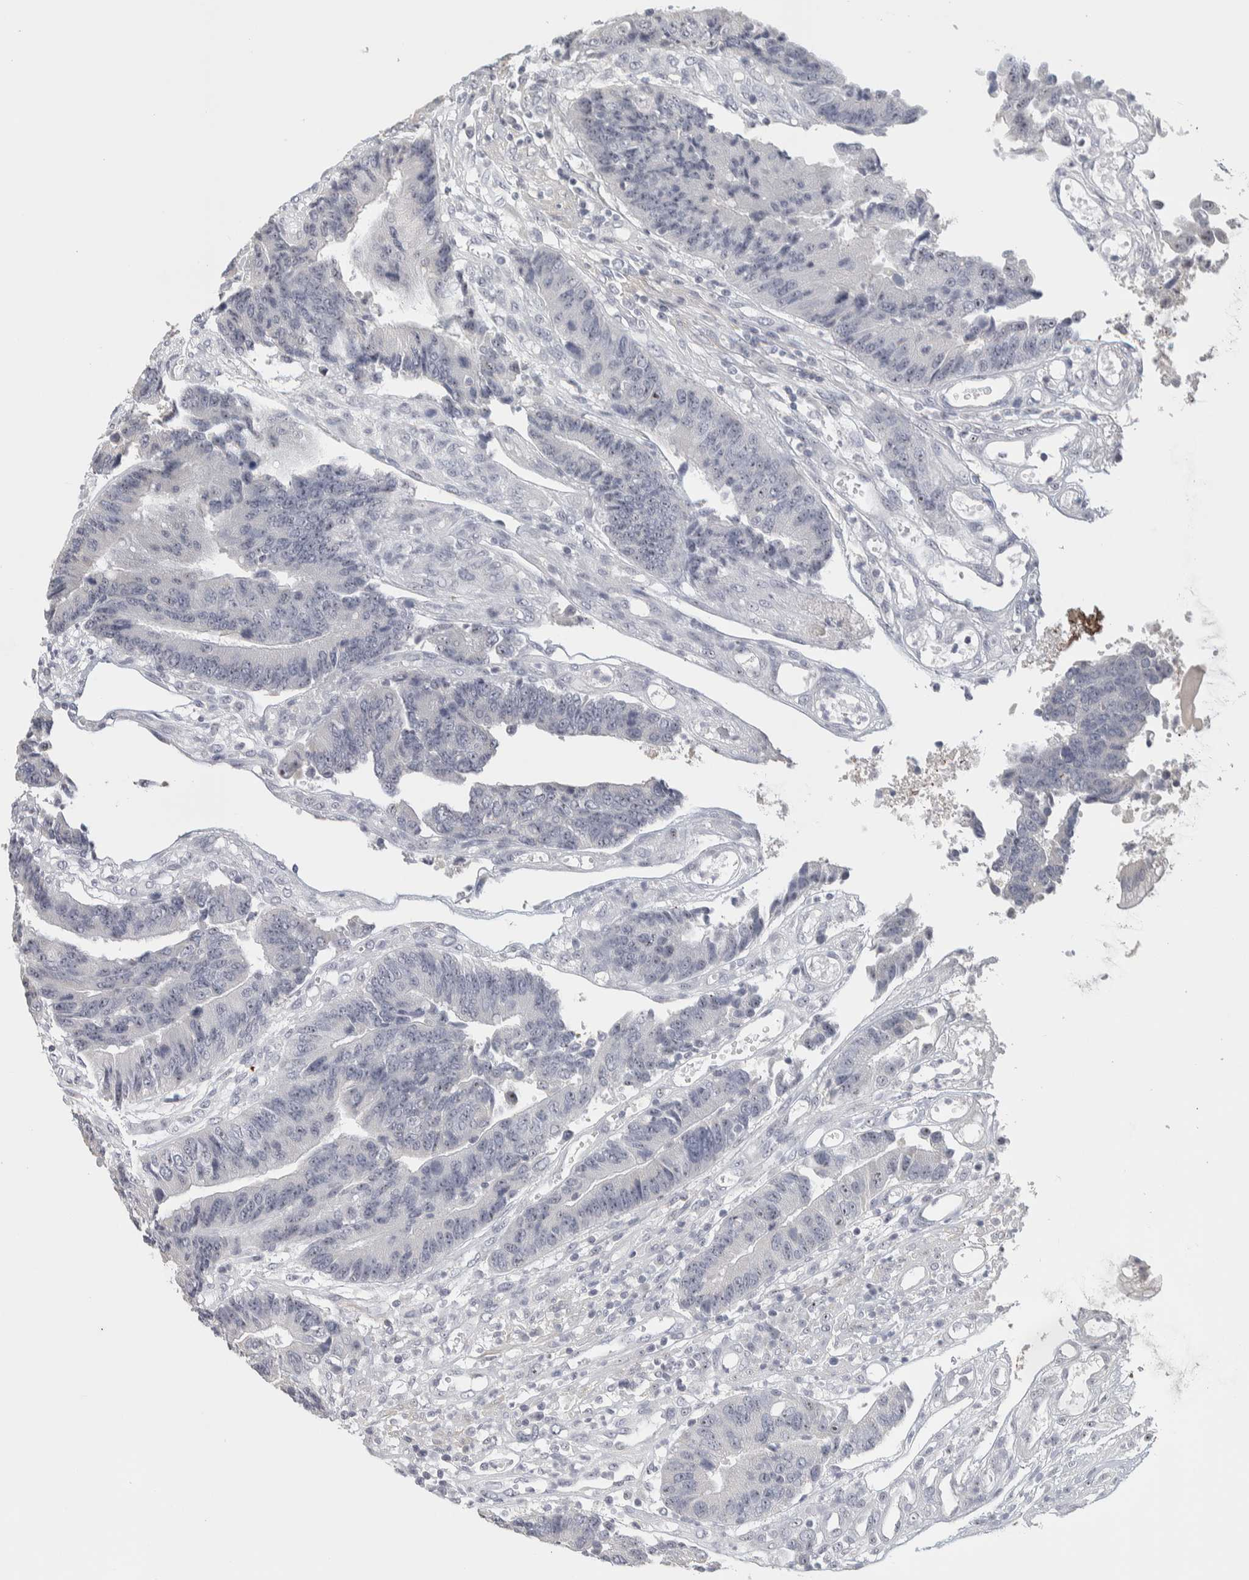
{"staining": {"intensity": "weak", "quantity": "<25%", "location": "nuclear"}, "tissue": "colorectal cancer", "cell_type": "Tumor cells", "image_type": "cancer", "snomed": [{"axis": "morphology", "description": "Adenocarcinoma, NOS"}, {"axis": "topography", "description": "Rectum"}], "caption": "Immunohistochemistry (IHC) photomicrograph of human colorectal cancer stained for a protein (brown), which displays no expression in tumor cells.", "gene": "DCXR", "patient": {"sex": "male", "age": 84}}